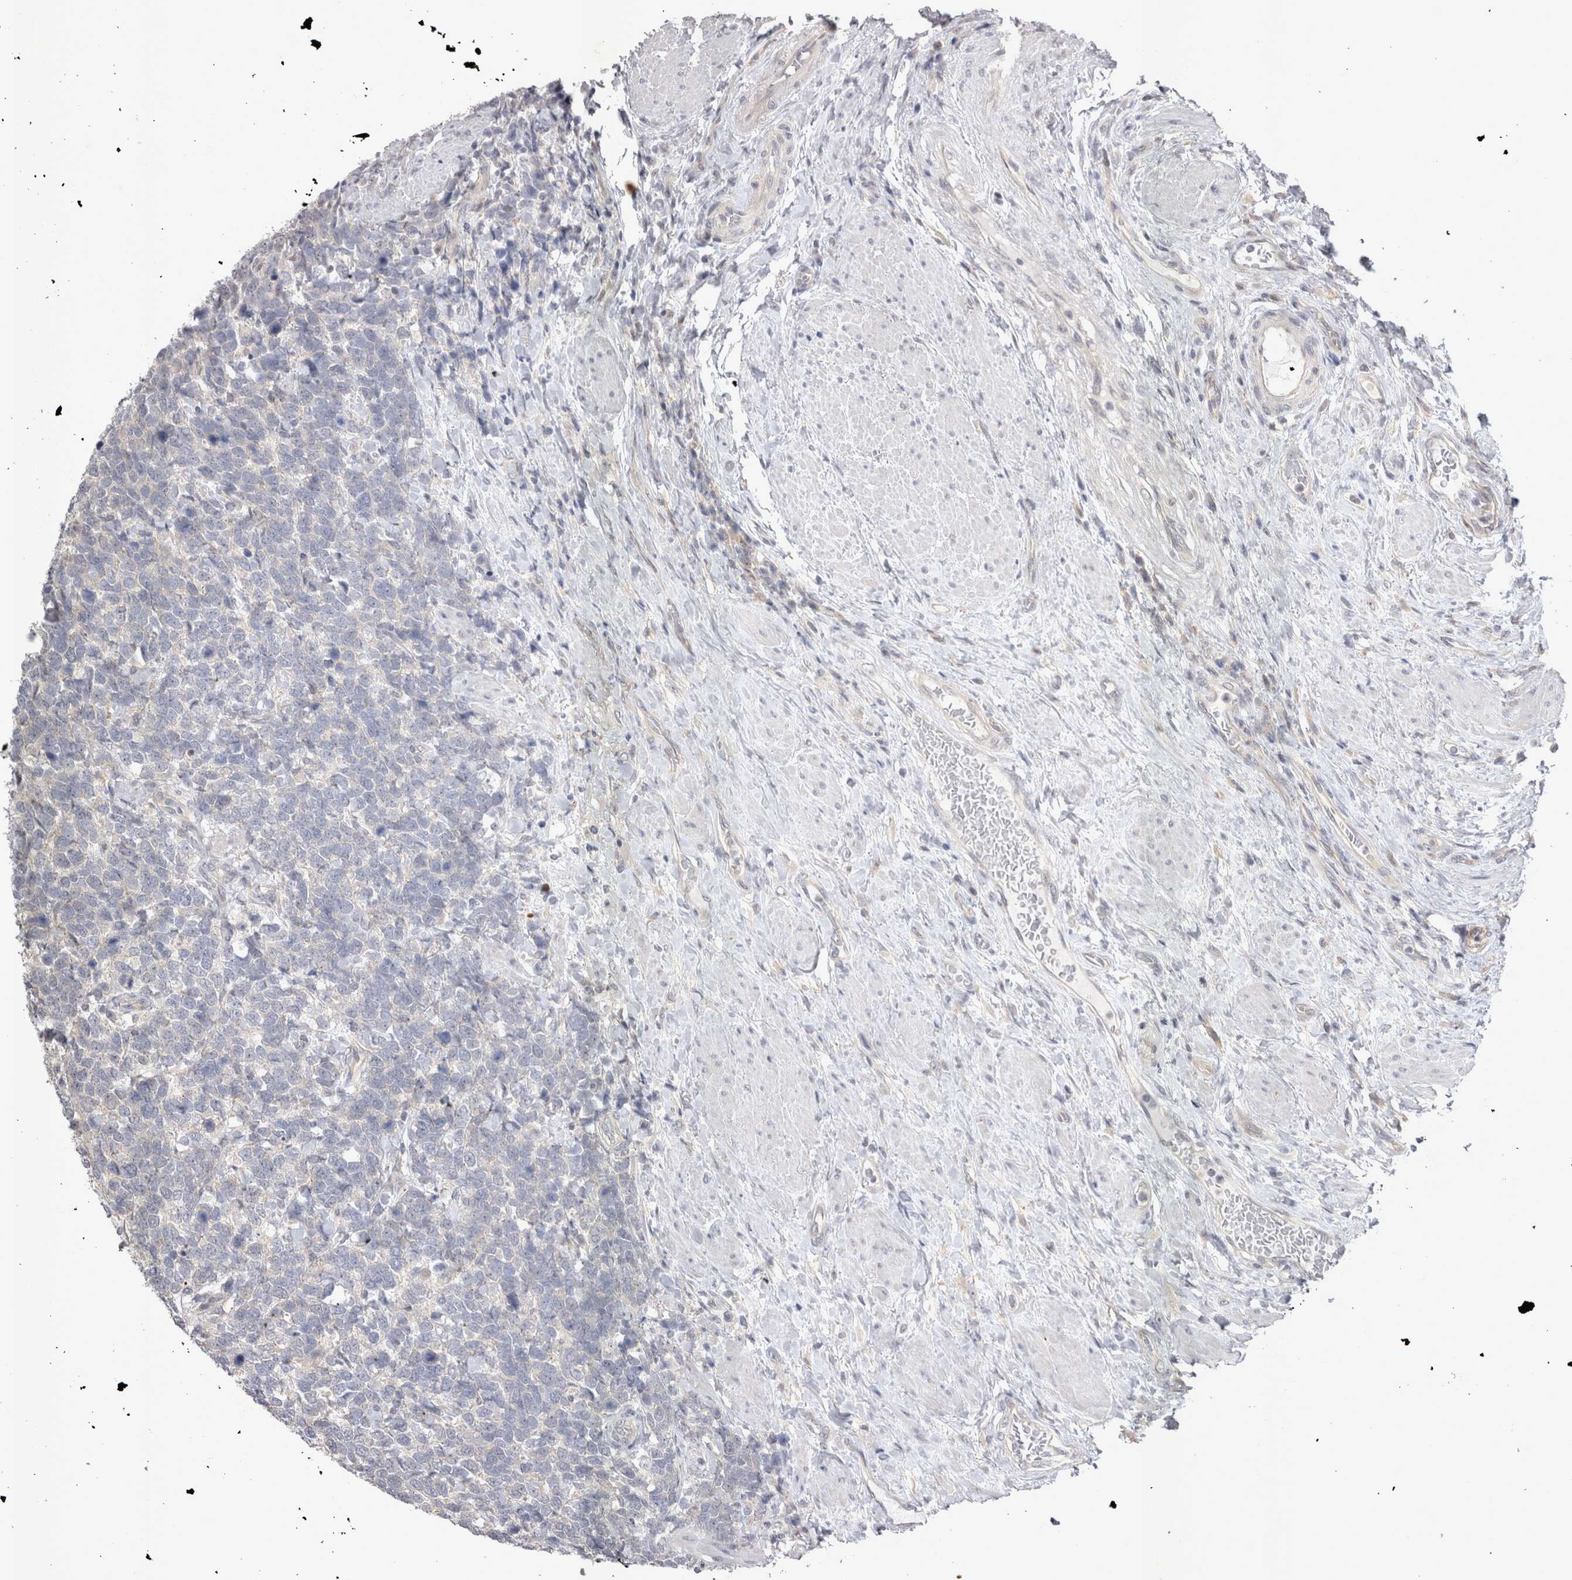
{"staining": {"intensity": "negative", "quantity": "none", "location": "none"}, "tissue": "urothelial cancer", "cell_type": "Tumor cells", "image_type": "cancer", "snomed": [{"axis": "morphology", "description": "Urothelial carcinoma, High grade"}, {"axis": "topography", "description": "Urinary bladder"}], "caption": "Immunohistochemistry (IHC) photomicrograph of neoplastic tissue: human high-grade urothelial carcinoma stained with DAB (3,3'-diaminobenzidine) shows no significant protein expression in tumor cells.", "gene": "CTBS", "patient": {"sex": "female", "age": 82}}